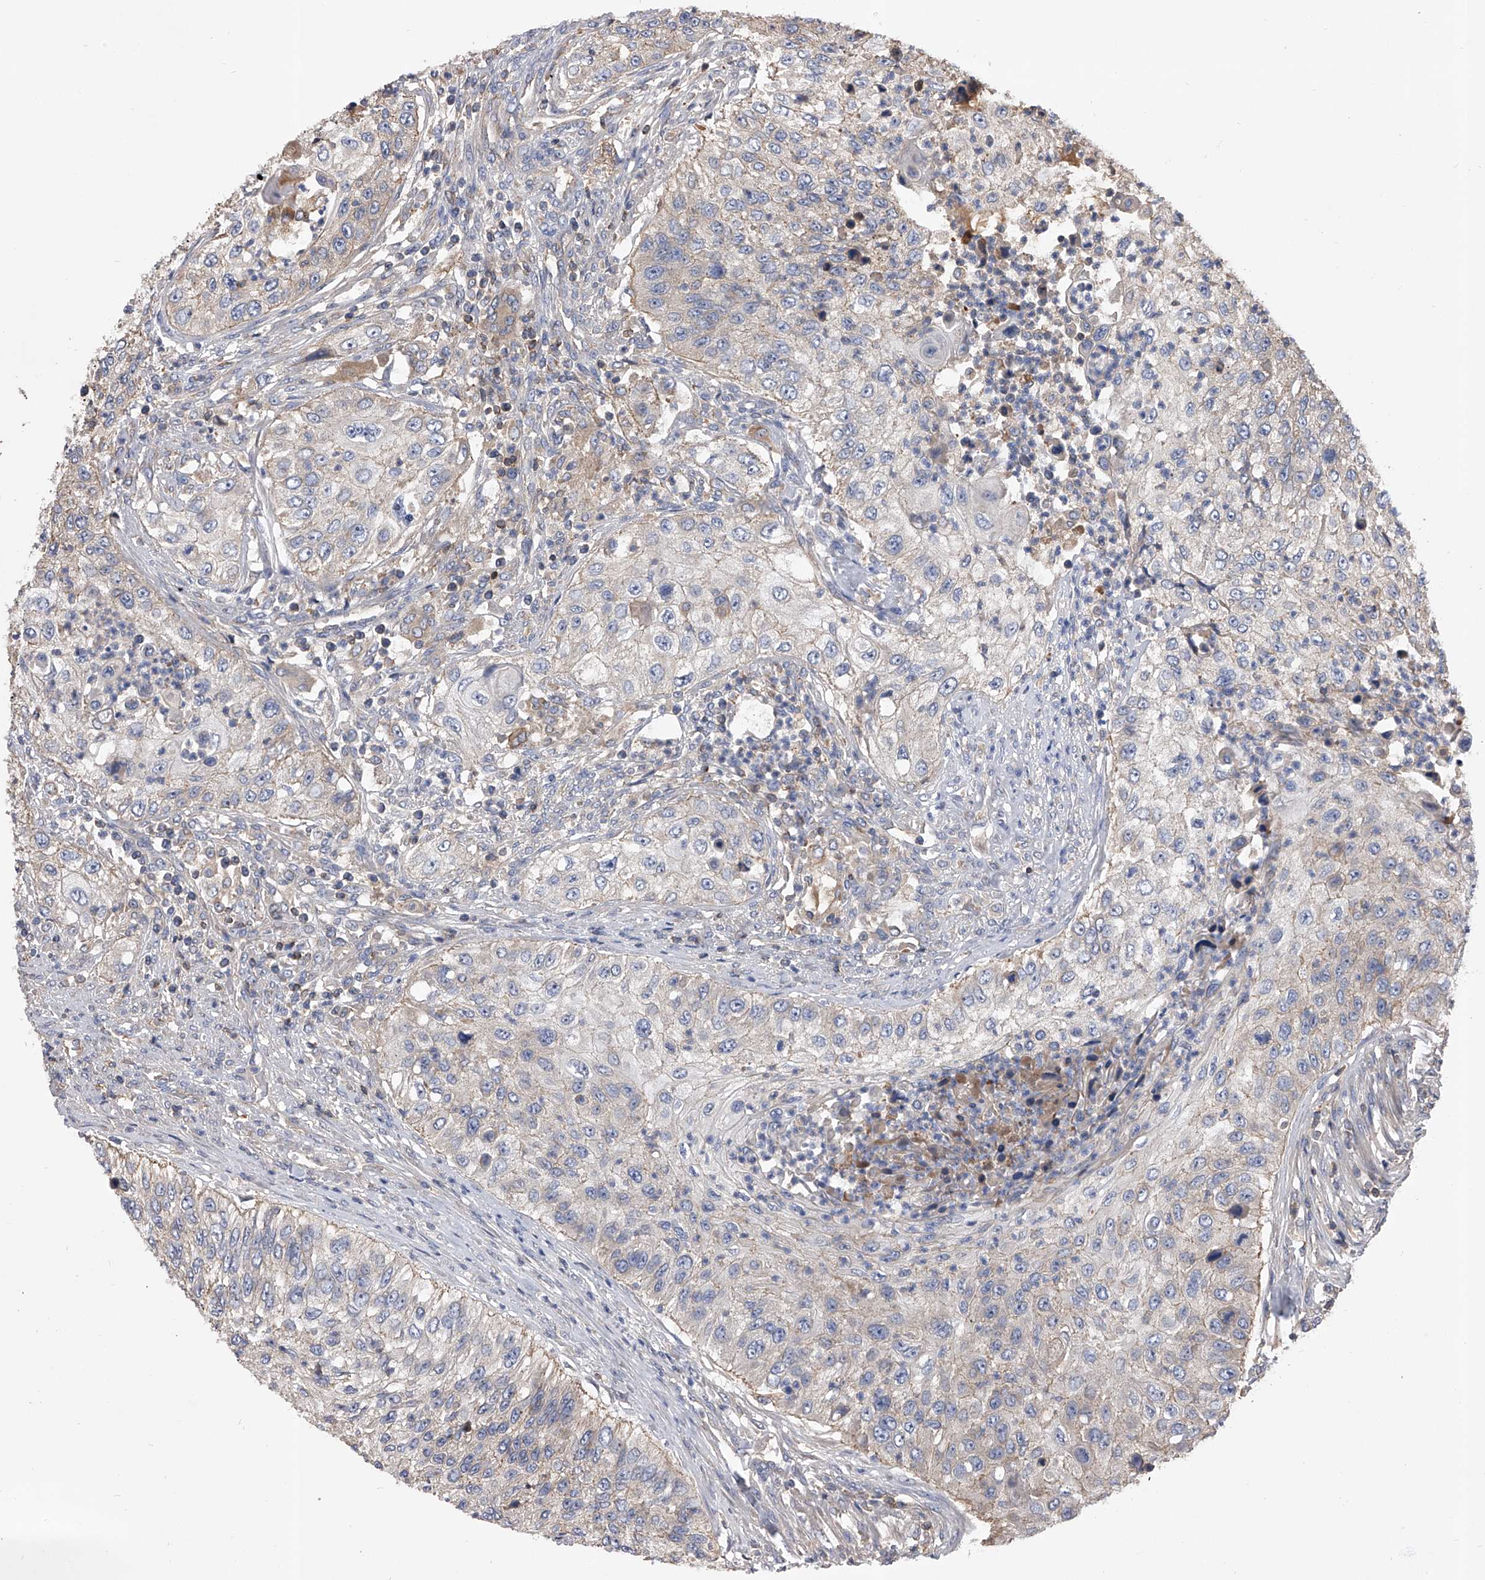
{"staining": {"intensity": "weak", "quantity": "<25%", "location": "cytoplasmic/membranous"}, "tissue": "urothelial cancer", "cell_type": "Tumor cells", "image_type": "cancer", "snomed": [{"axis": "morphology", "description": "Urothelial carcinoma, High grade"}, {"axis": "topography", "description": "Urinary bladder"}], "caption": "Immunohistochemistry of human urothelial cancer reveals no expression in tumor cells.", "gene": "CUL7", "patient": {"sex": "female", "age": 60}}